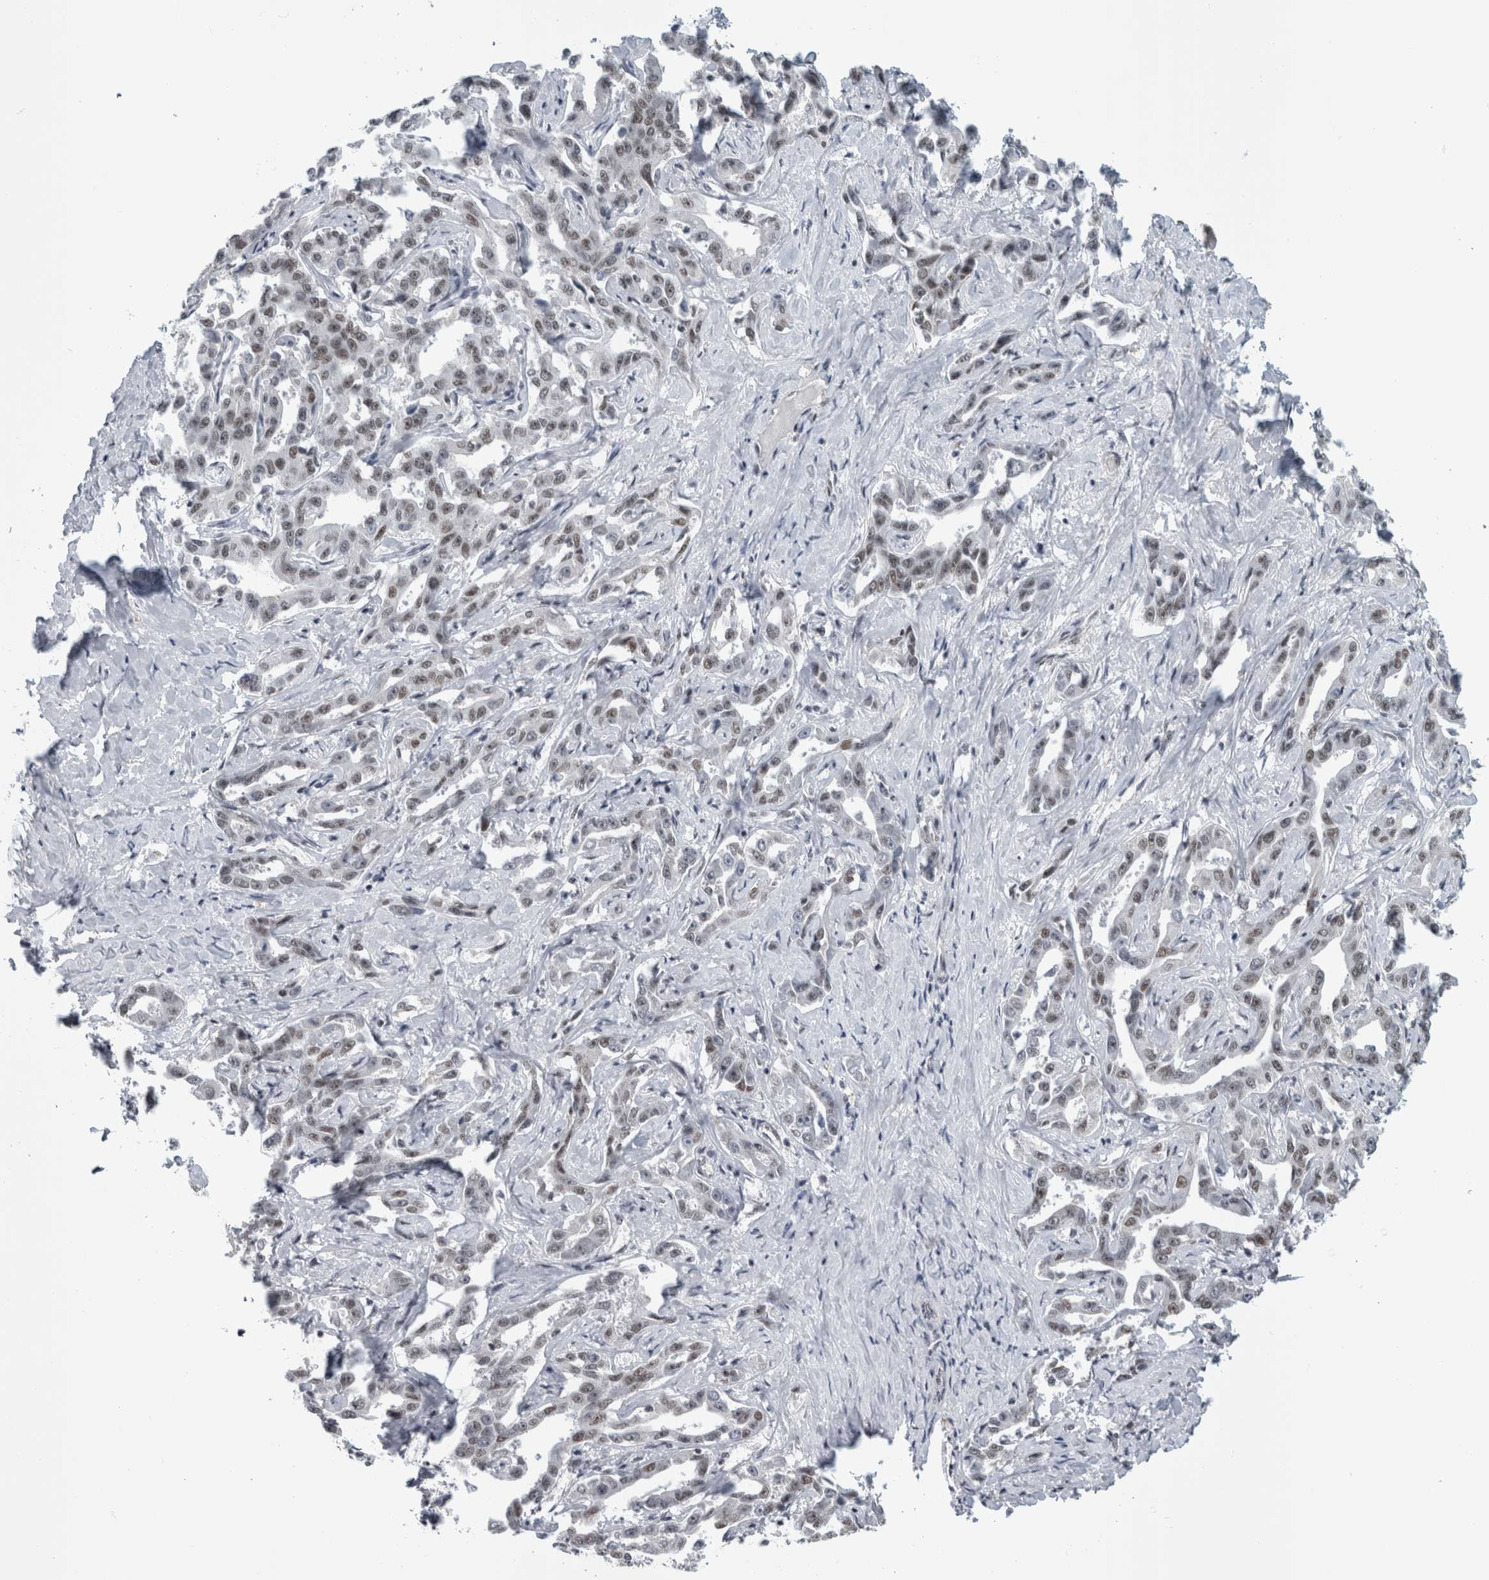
{"staining": {"intensity": "weak", "quantity": ">75%", "location": "nuclear"}, "tissue": "liver cancer", "cell_type": "Tumor cells", "image_type": "cancer", "snomed": [{"axis": "morphology", "description": "Cholangiocarcinoma"}, {"axis": "topography", "description": "Liver"}], "caption": "Protein staining of cholangiocarcinoma (liver) tissue shows weak nuclear expression in approximately >75% of tumor cells.", "gene": "ARID4B", "patient": {"sex": "male", "age": 59}}